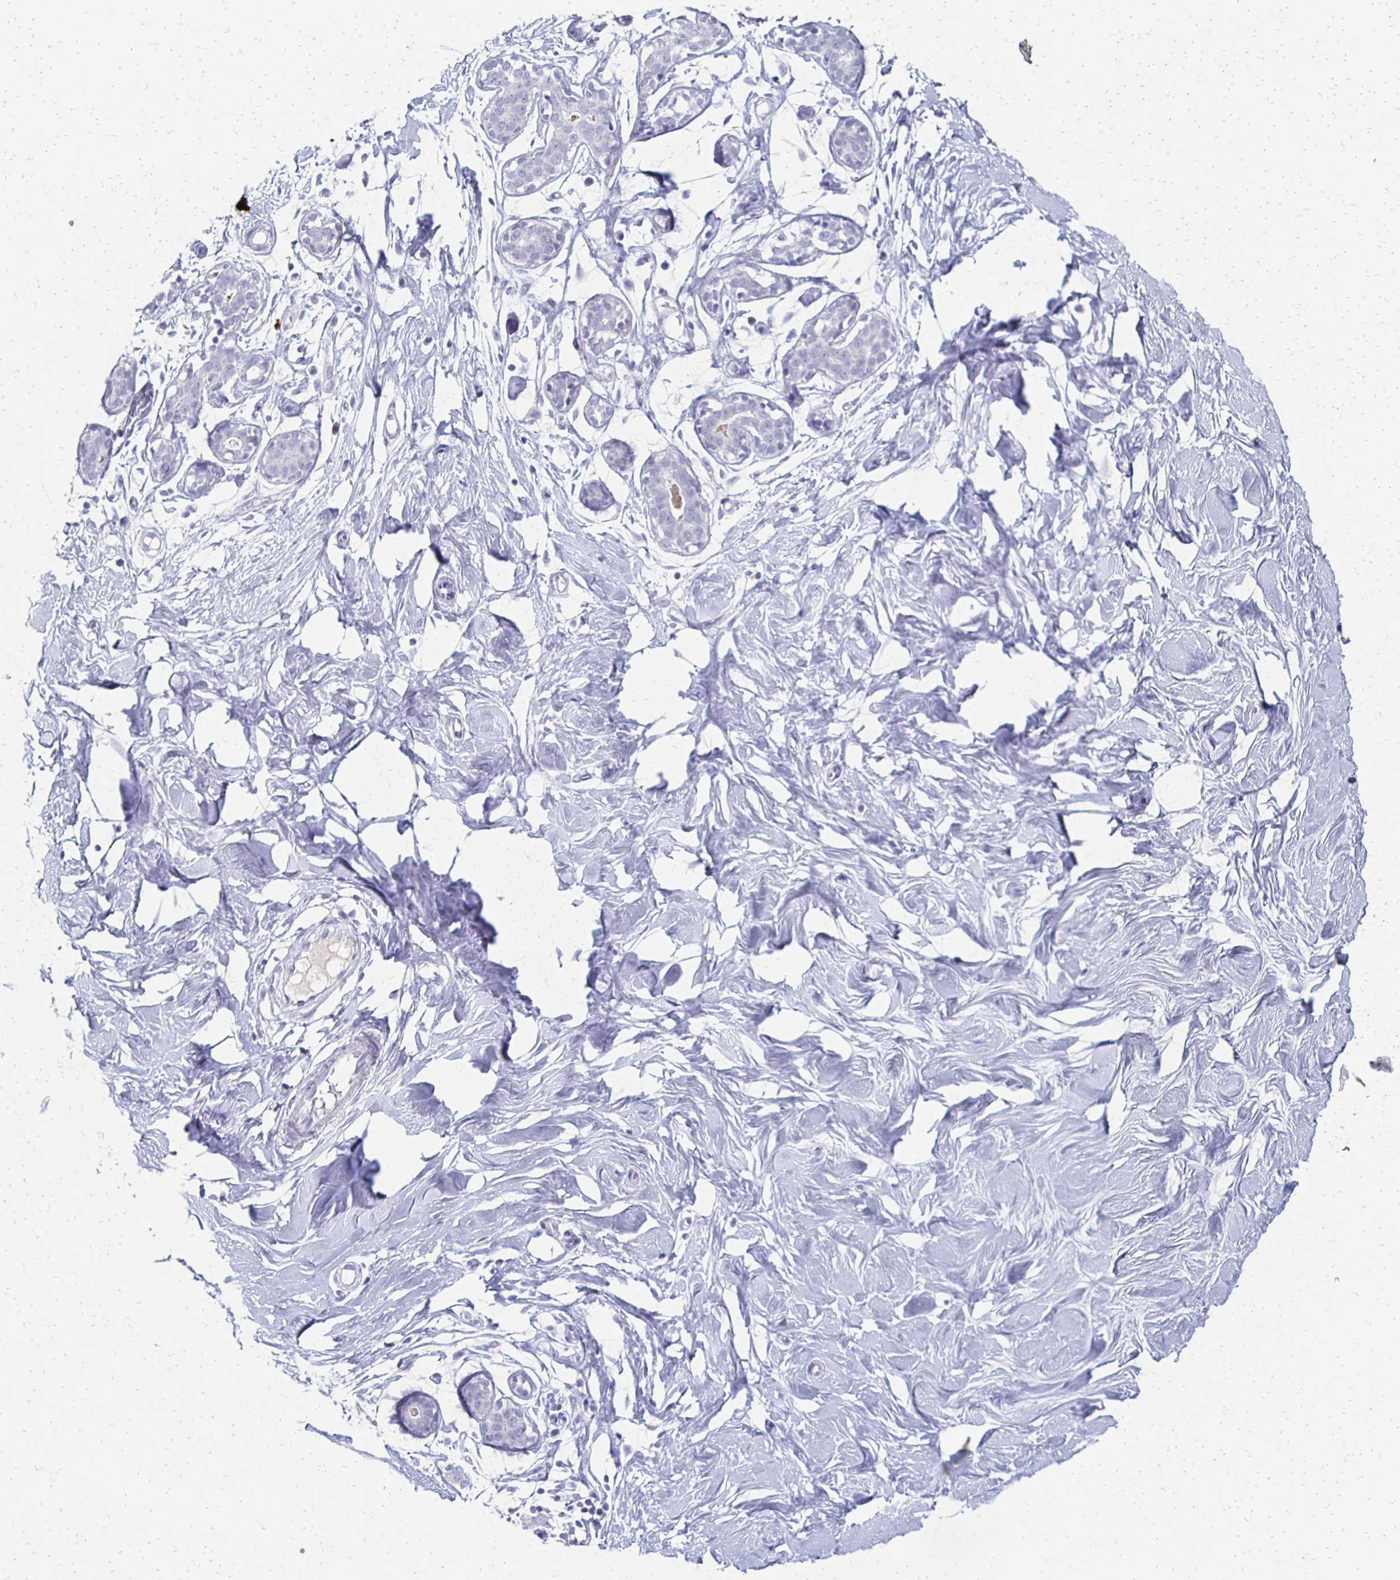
{"staining": {"intensity": "negative", "quantity": "none", "location": "none"}, "tissue": "breast", "cell_type": "Adipocytes", "image_type": "normal", "snomed": [{"axis": "morphology", "description": "Normal tissue, NOS"}, {"axis": "topography", "description": "Breast"}], "caption": "DAB immunohistochemical staining of benign human breast shows no significant staining in adipocytes.", "gene": "CXCR2", "patient": {"sex": "female", "age": 27}}